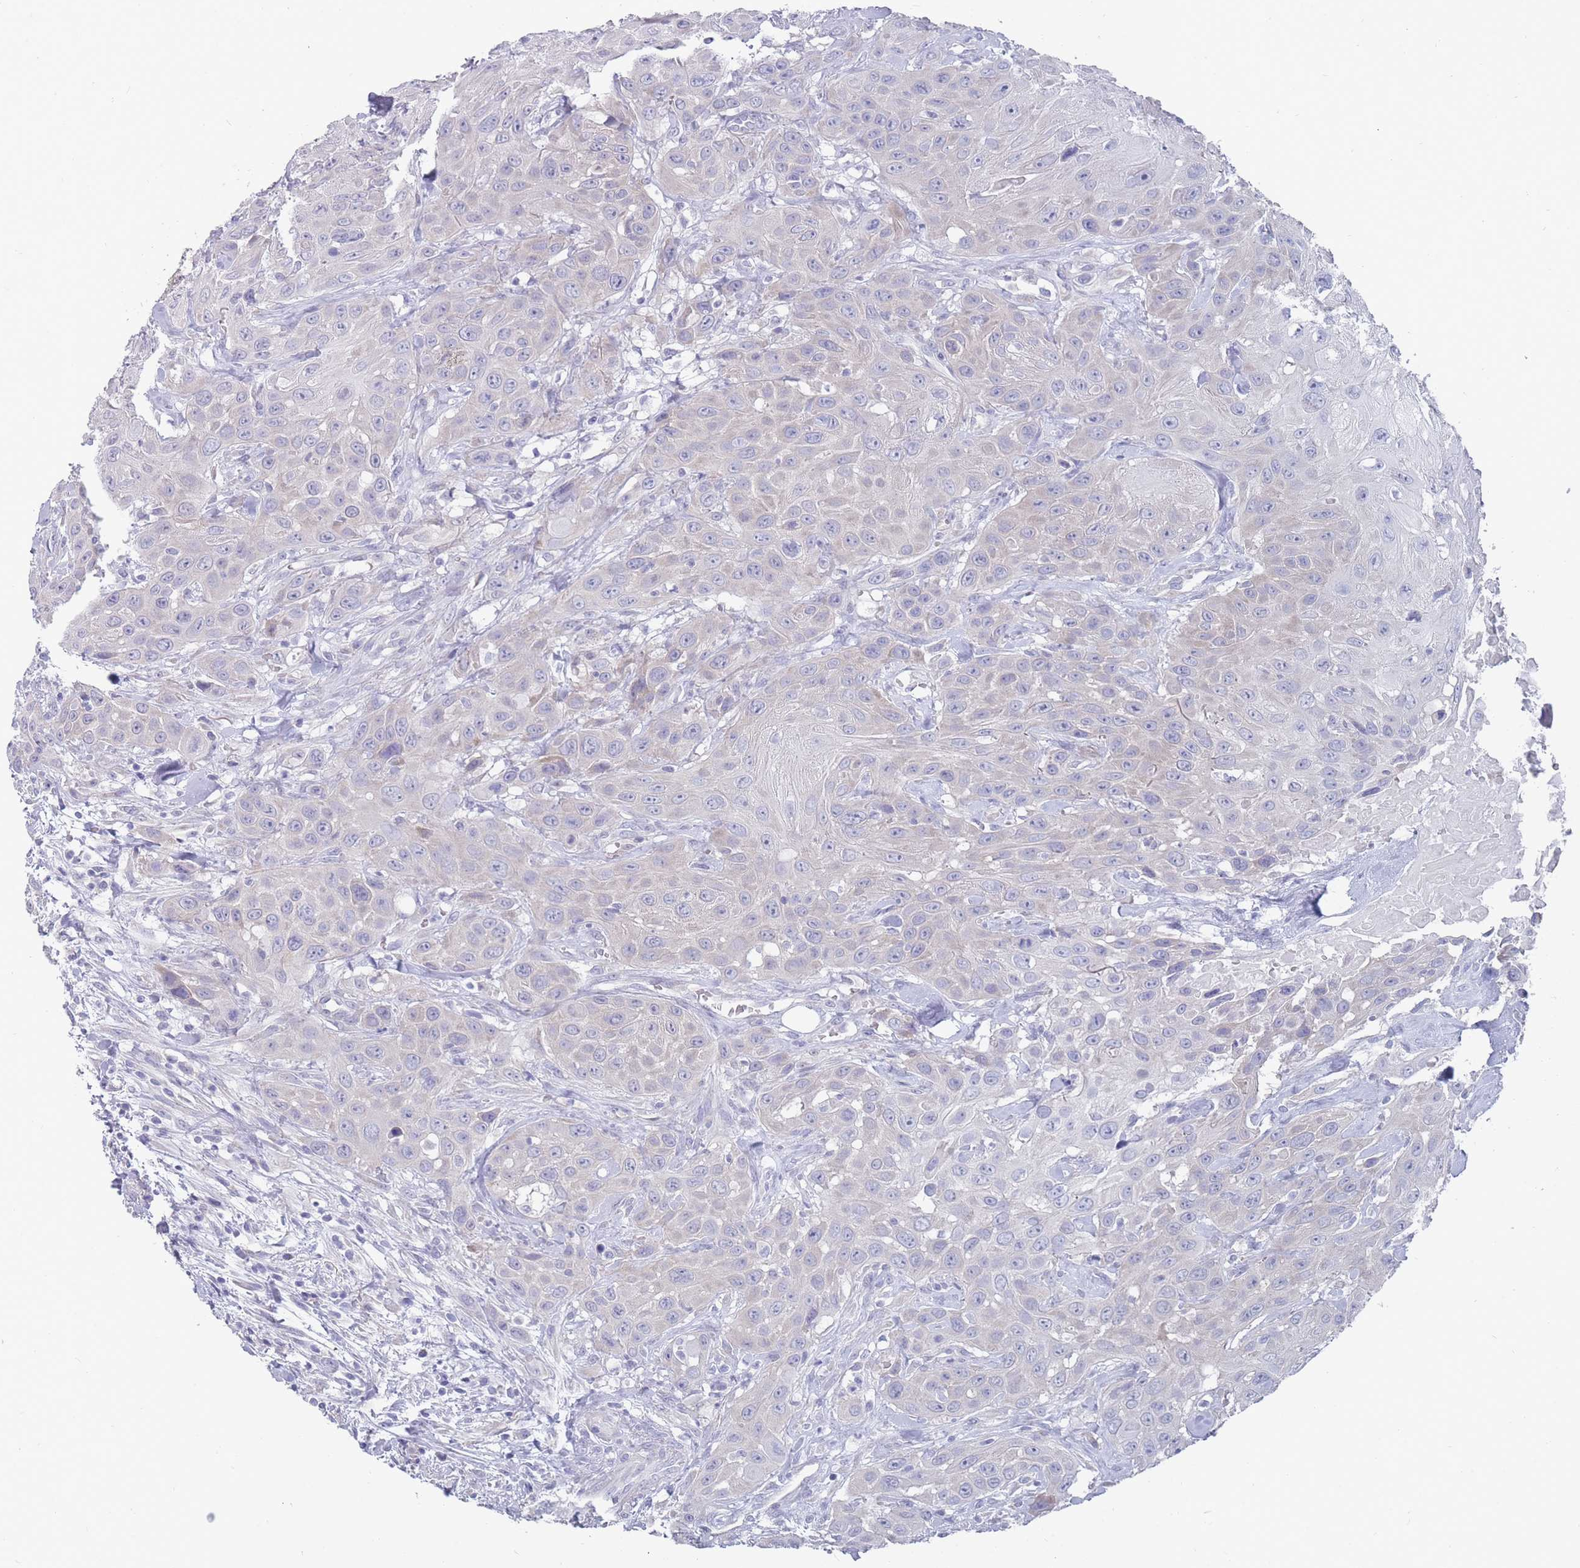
{"staining": {"intensity": "negative", "quantity": "none", "location": "none"}, "tissue": "head and neck cancer", "cell_type": "Tumor cells", "image_type": "cancer", "snomed": [{"axis": "morphology", "description": "Squamous cell carcinoma, NOS"}, {"axis": "topography", "description": "Head-Neck"}], "caption": "IHC photomicrograph of neoplastic tissue: squamous cell carcinoma (head and neck) stained with DAB exhibits no significant protein positivity in tumor cells.", "gene": "PIGU", "patient": {"sex": "male", "age": 81}}